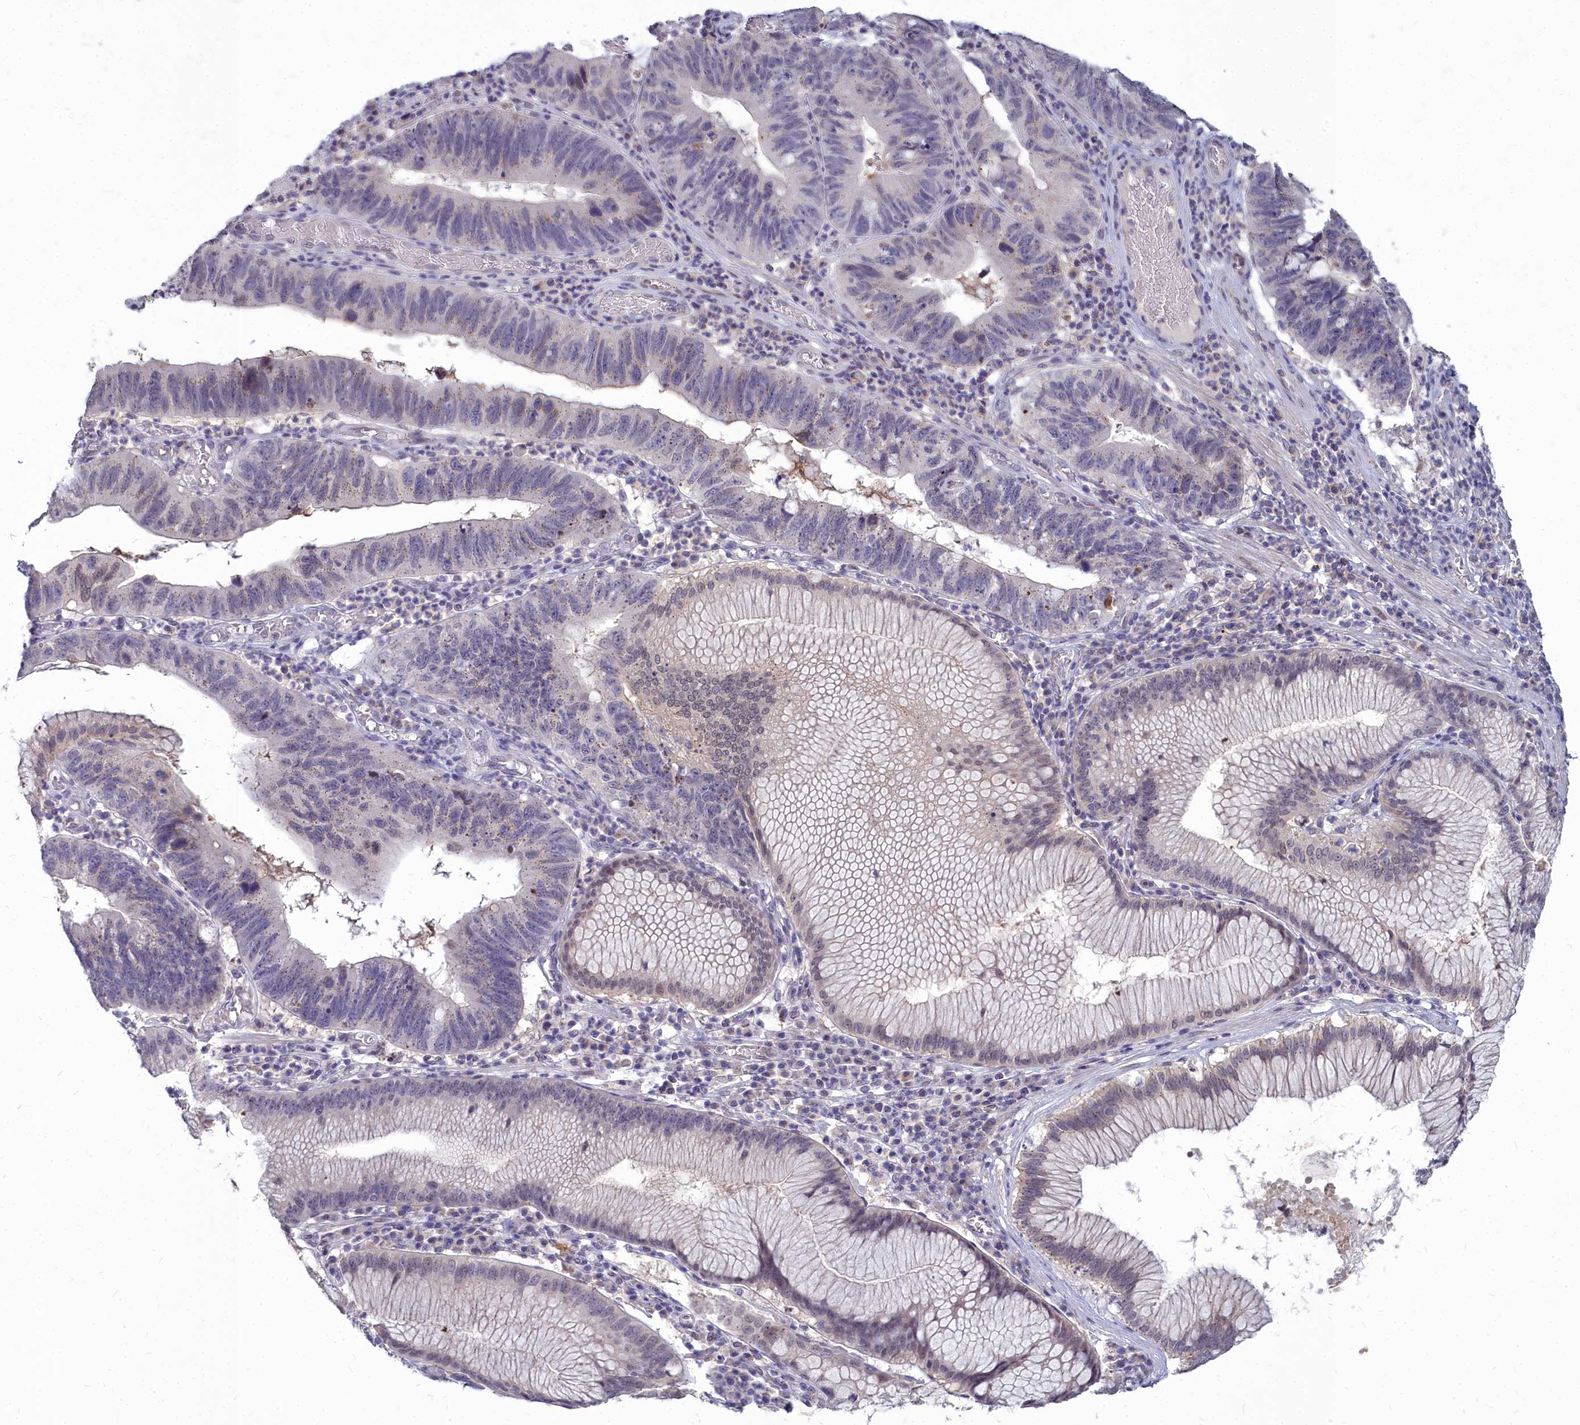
{"staining": {"intensity": "weak", "quantity": "25%-75%", "location": "cytoplasmic/membranous"}, "tissue": "stomach cancer", "cell_type": "Tumor cells", "image_type": "cancer", "snomed": [{"axis": "morphology", "description": "Adenocarcinoma, NOS"}, {"axis": "topography", "description": "Stomach"}], "caption": "Immunohistochemistry (IHC) image of human stomach cancer (adenocarcinoma) stained for a protein (brown), which demonstrates low levels of weak cytoplasmic/membranous positivity in about 25%-75% of tumor cells.", "gene": "NOXA1", "patient": {"sex": "male", "age": 59}}